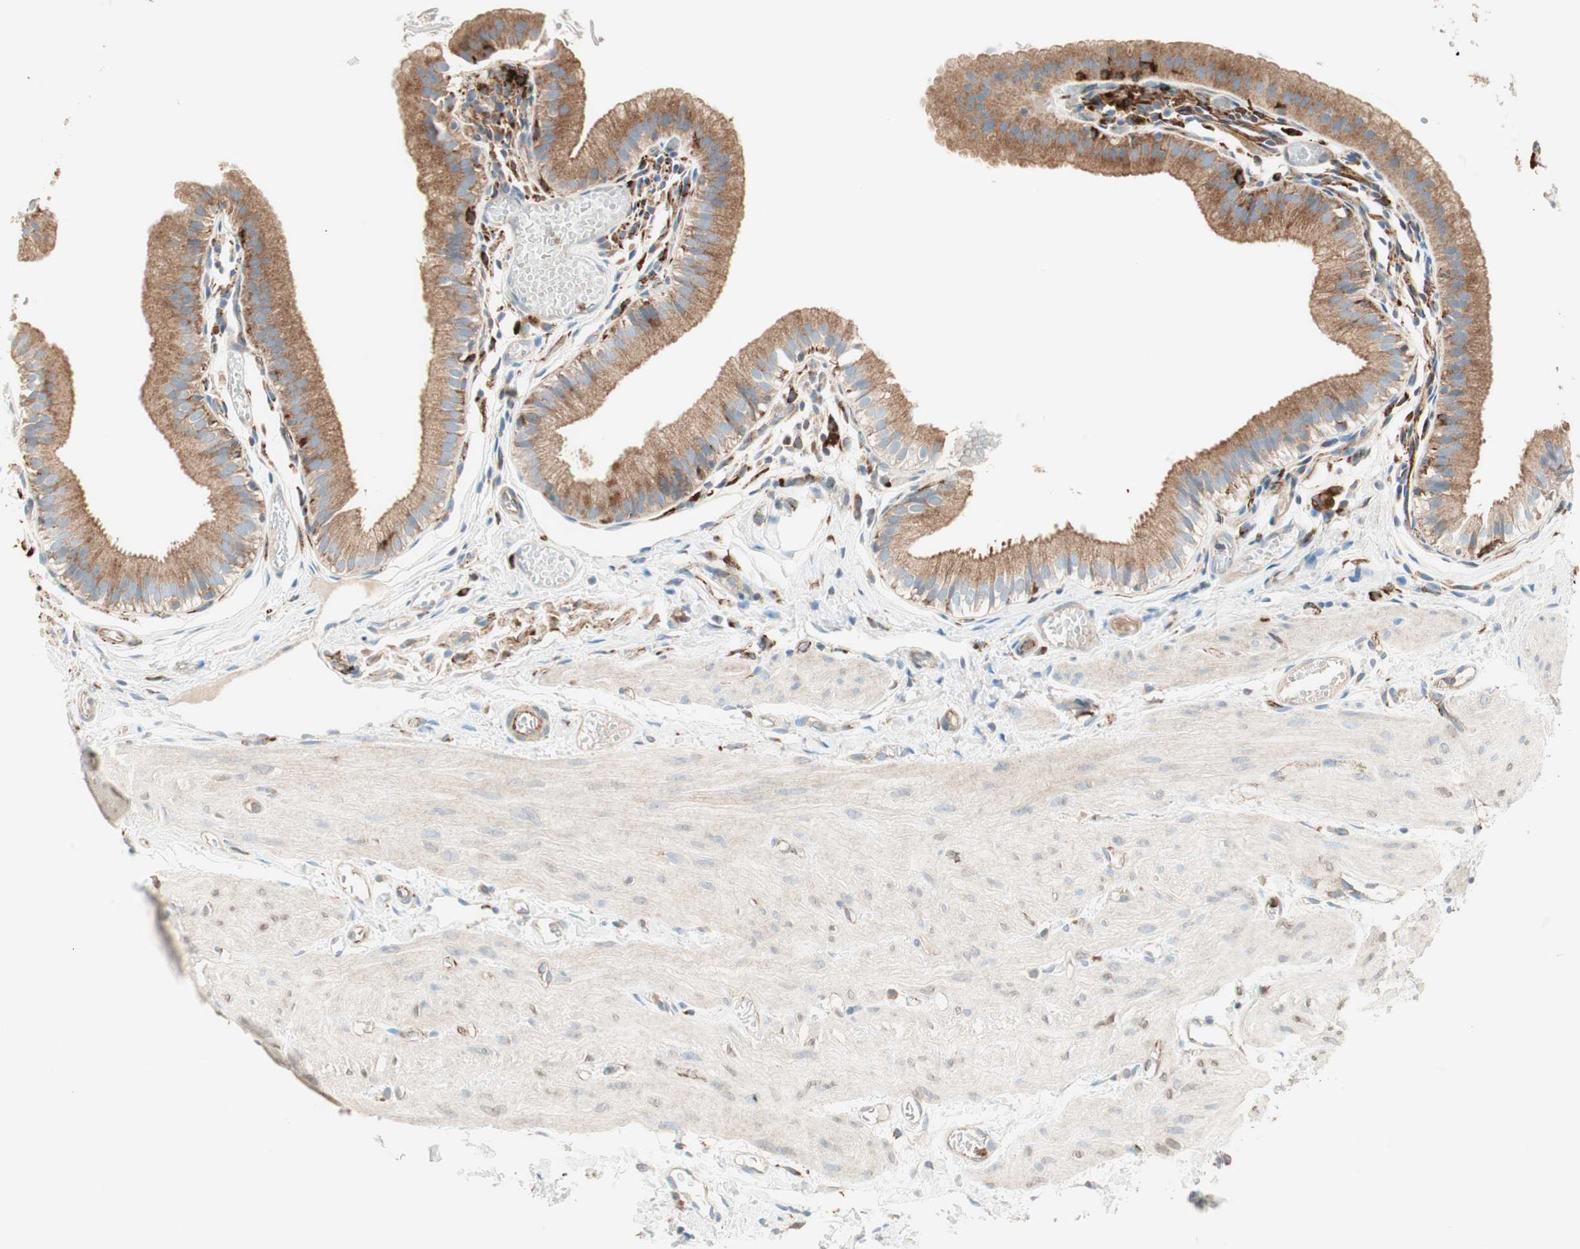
{"staining": {"intensity": "moderate", "quantity": ">75%", "location": "cytoplasmic/membranous"}, "tissue": "gallbladder", "cell_type": "Glandular cells", "image_type": "normal", "snomed": [{"axis": "morphology", "description": "Normal tissue, NOS"}, {"axis": "topography", "description": "Gallbladder"}], "caption": "Immunohistochemical staining of benign human gallbladder demonstrates >75% levels of moderate cytoplasmic/membranous protein expression in about >75% of glandular cells.", "gene": "ATP6V1G1", "patient": {"sex": "female", "age": 26}}